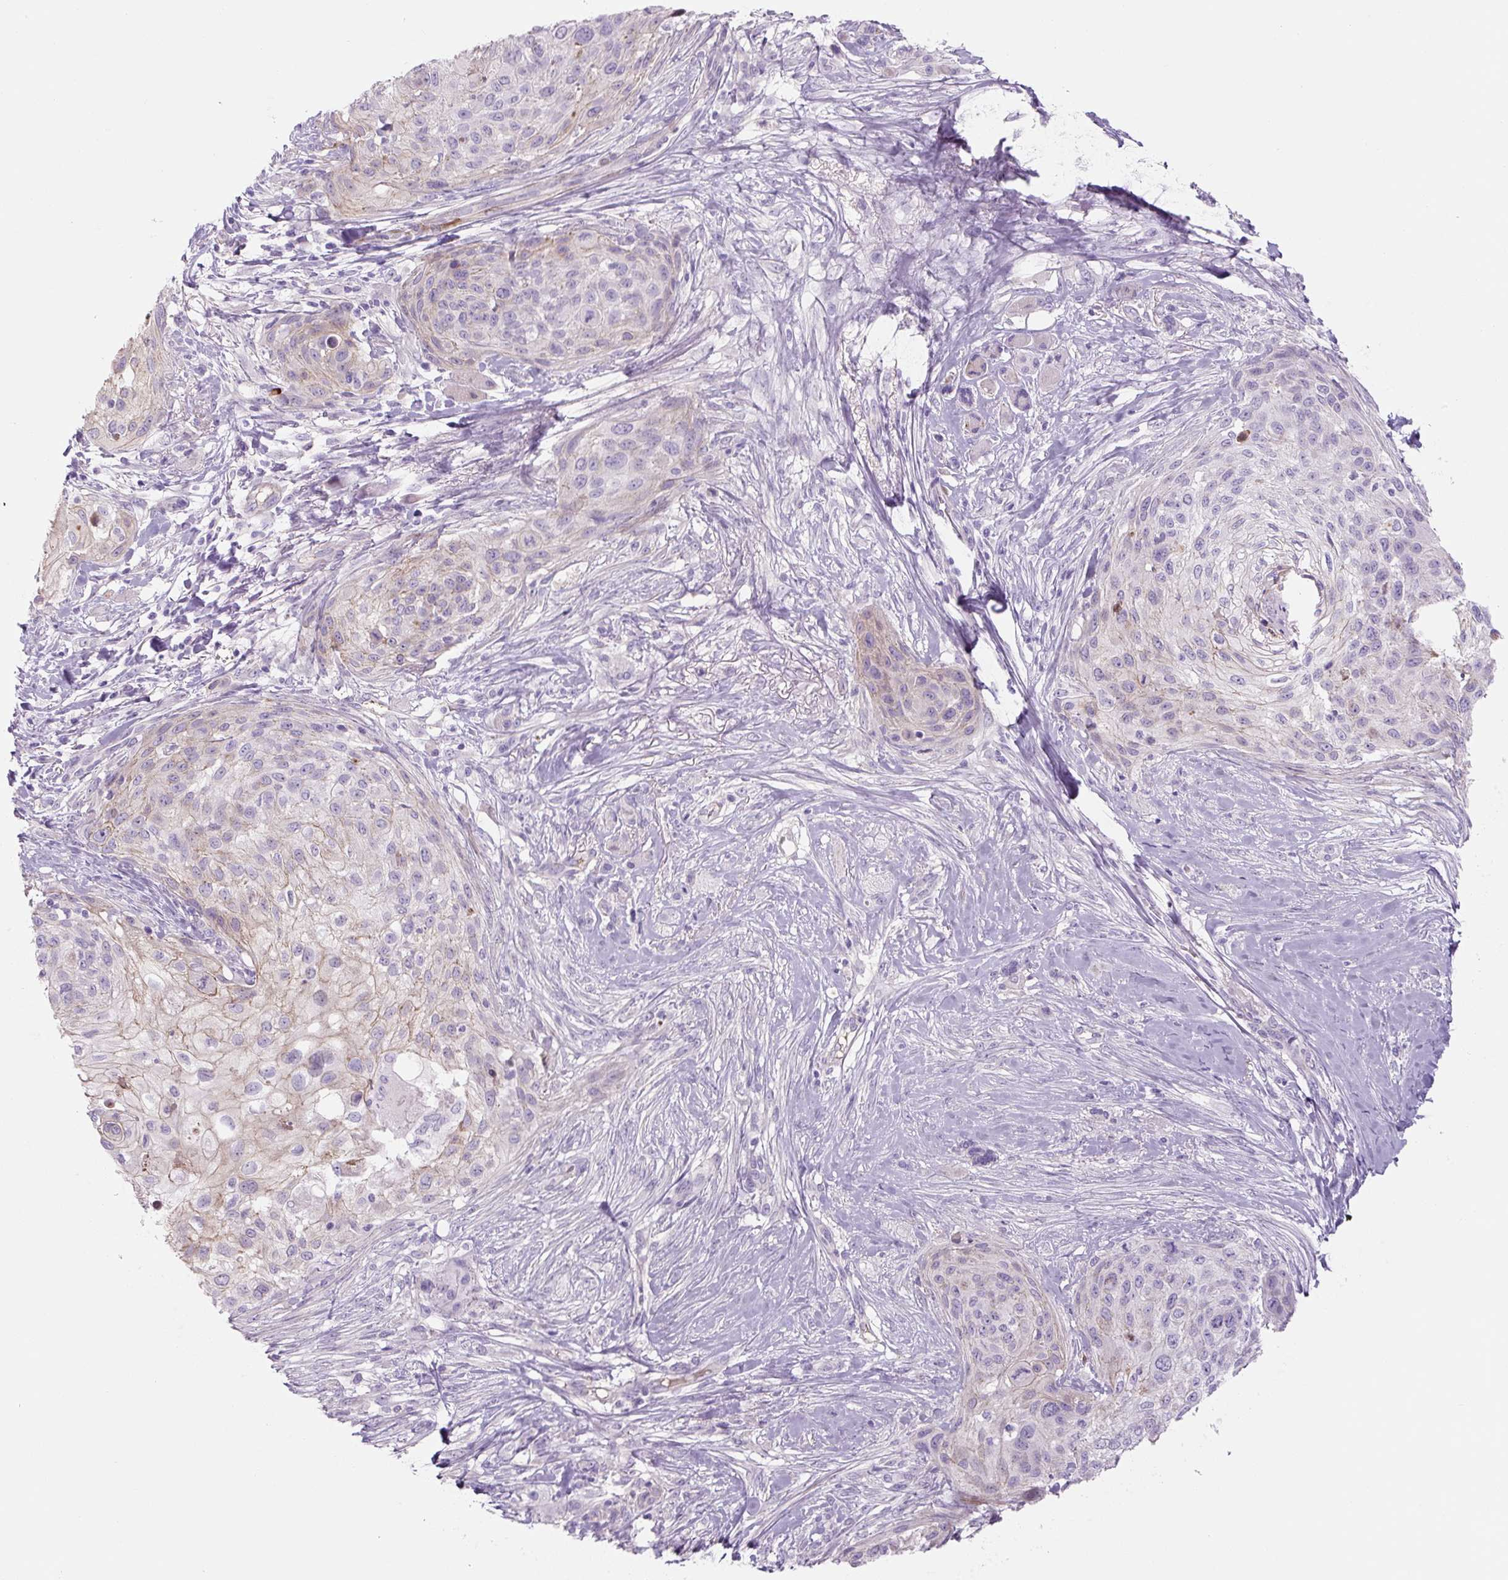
{"staining": {"intensity": "weak", "quantity": "<25%", "location": "cytoplasmic/membranous"}, "tissue": "skin cancer", "cell_type": "Tumor cells", "image_type": "cancer", "snomed": [{"axis": "morphology", "description": "Squamous cell carcinoma, NOS"}, {"axis": "topography", "description": "Skin"}], "caption": "The IHC photomicrograph has no significant staining in tumor cells of skin squamous cell carcinoma tissue.", "gene": "PRM1", "patient": {"sex": "female", "age": 87}}